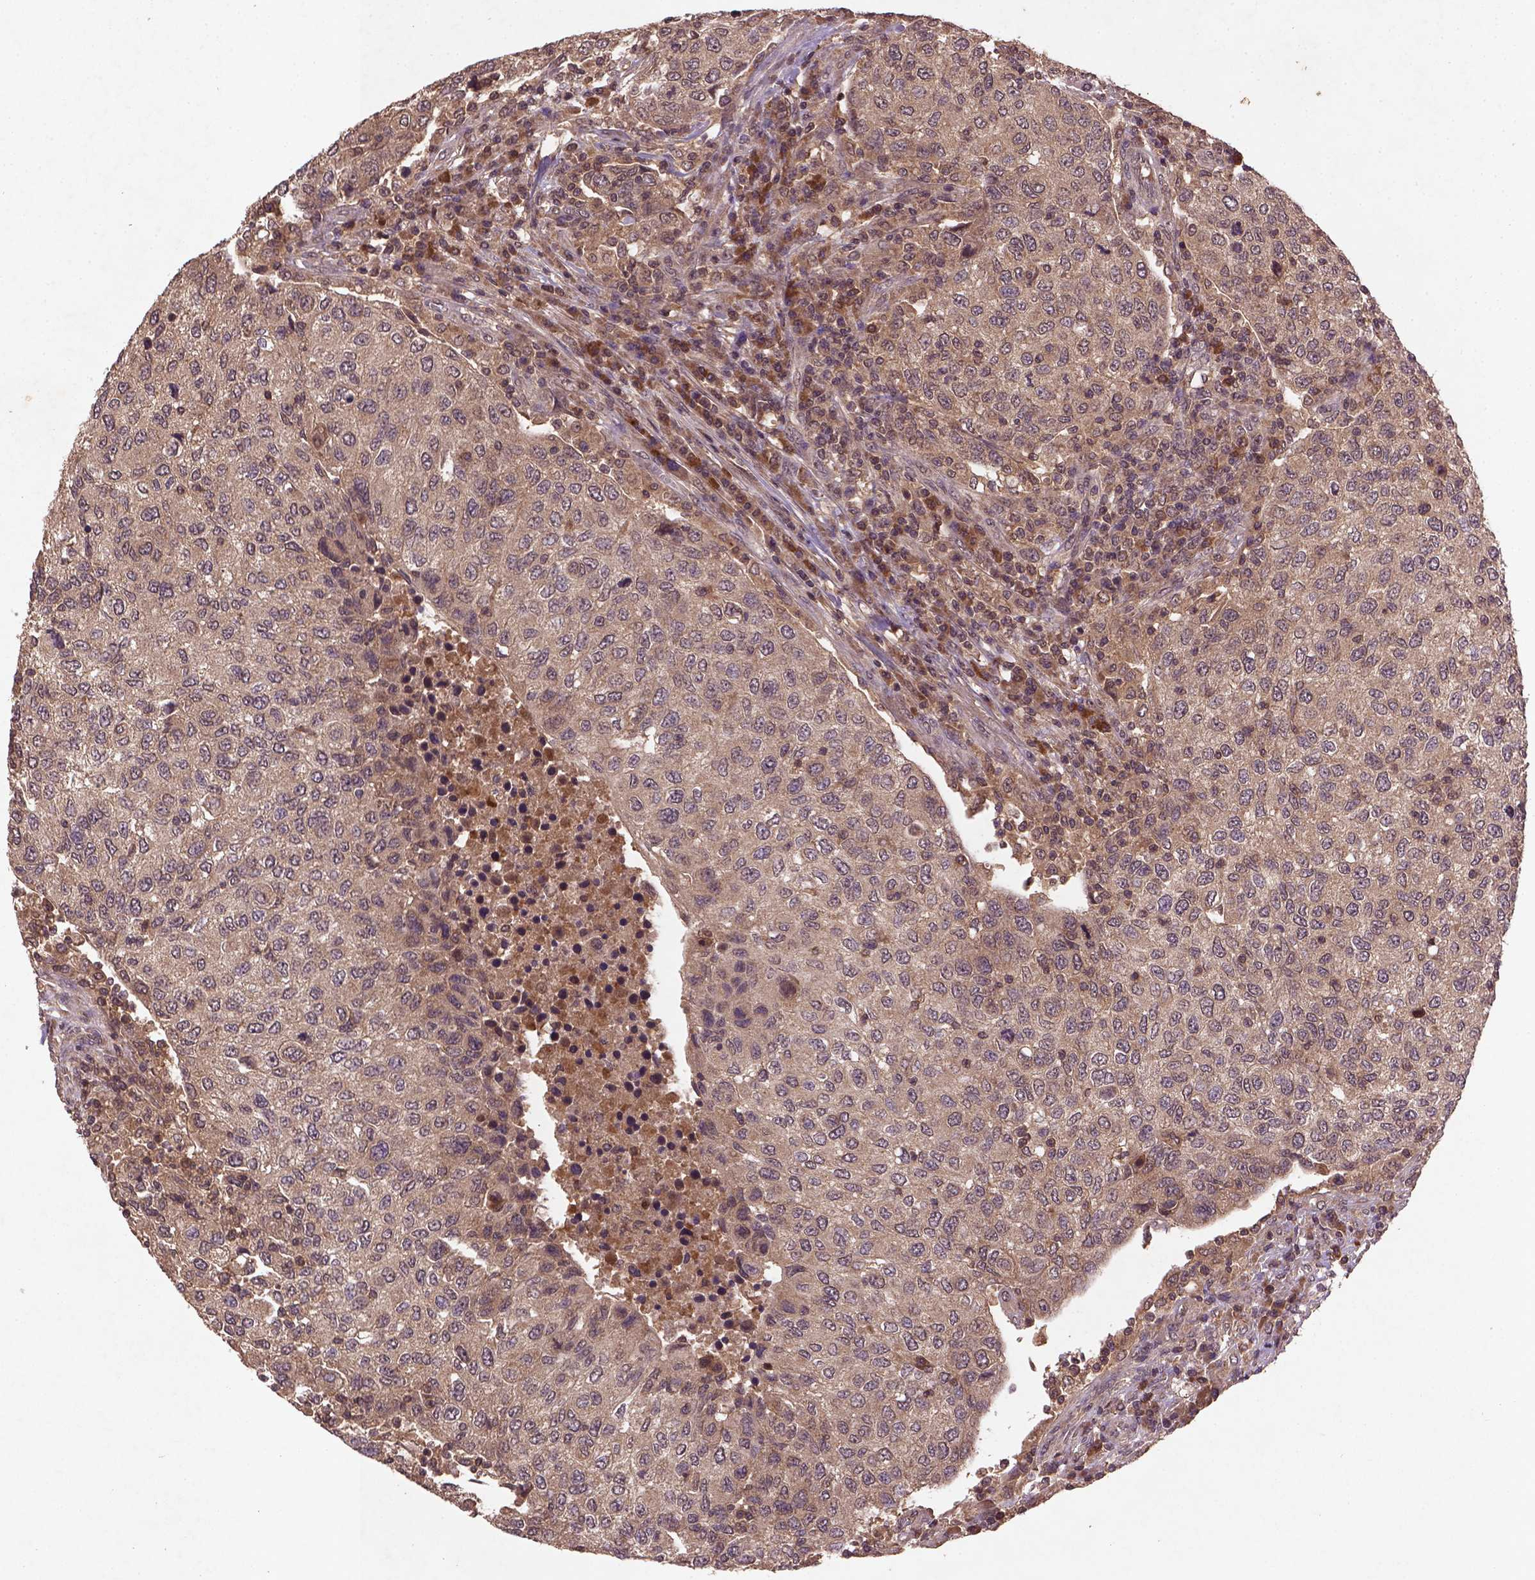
{"staining": {"intensity": "weak", "quantity": ">75%", "location": "cytoplasmic/membranous"}, "tissue": "urothelial cancer", "cell_type": "Tumor cells", "image_type": "cancer", "snomed": [{"axis": "morphology", "description": "Urothelial carcinoma, High grade"}, {"axis": "topography", "description": "Urinary bladder"}], "caption": "The image reveals a brown stain indicating the presence of a protein in the cytoplasmic/membranous of tumor cells in high-grade urothelial carcinoma. (DAB (3,3'-diaminobenzidine) IHC, brown staining for protein, blue staining for nuclei).", "gene": "NIPAL2", "patient": {"sex": "female", "age": 78}}